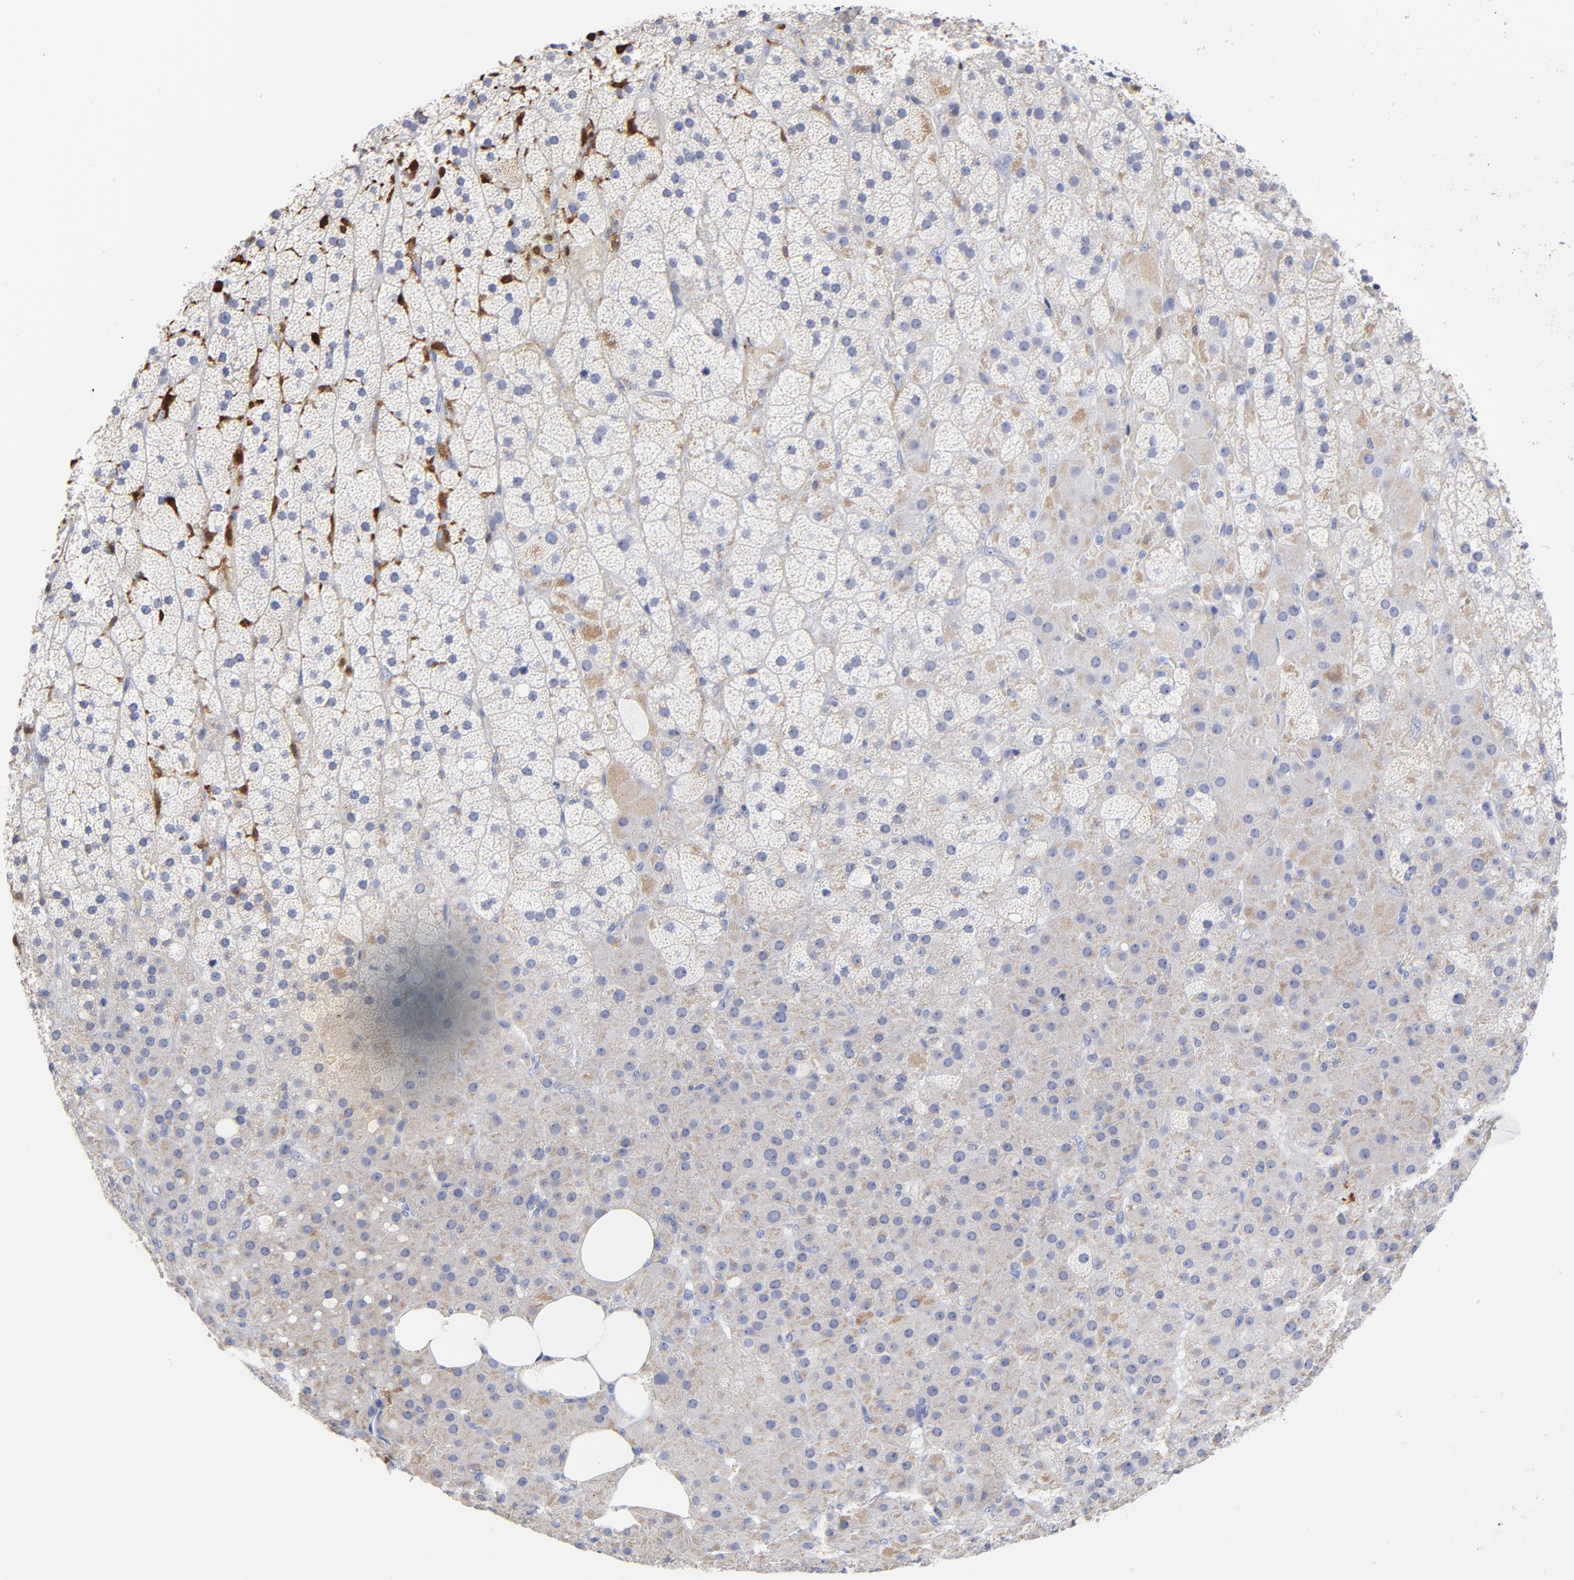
{"staining": {"intensity": "weak", "quantity": "25%-75%", "location": "cytoplasmic/membranous"}, "tissue": "adrenal gland", "cell_type": "Glandular cells", "image_type": "normal", "snomed": [{"axis": "morphology", "description": "Normal tissue, NOS"}, {"axis": "topography", "description": "Adrenal gland"}], "caption": "Protein expression analysis of benign adrenal gland reveals weak cytoplasmic/membranous expression in about 25%-75% of glandular cells.", "gene": "PTP4A1", "patient": {"sex": "male", "age": 35}}